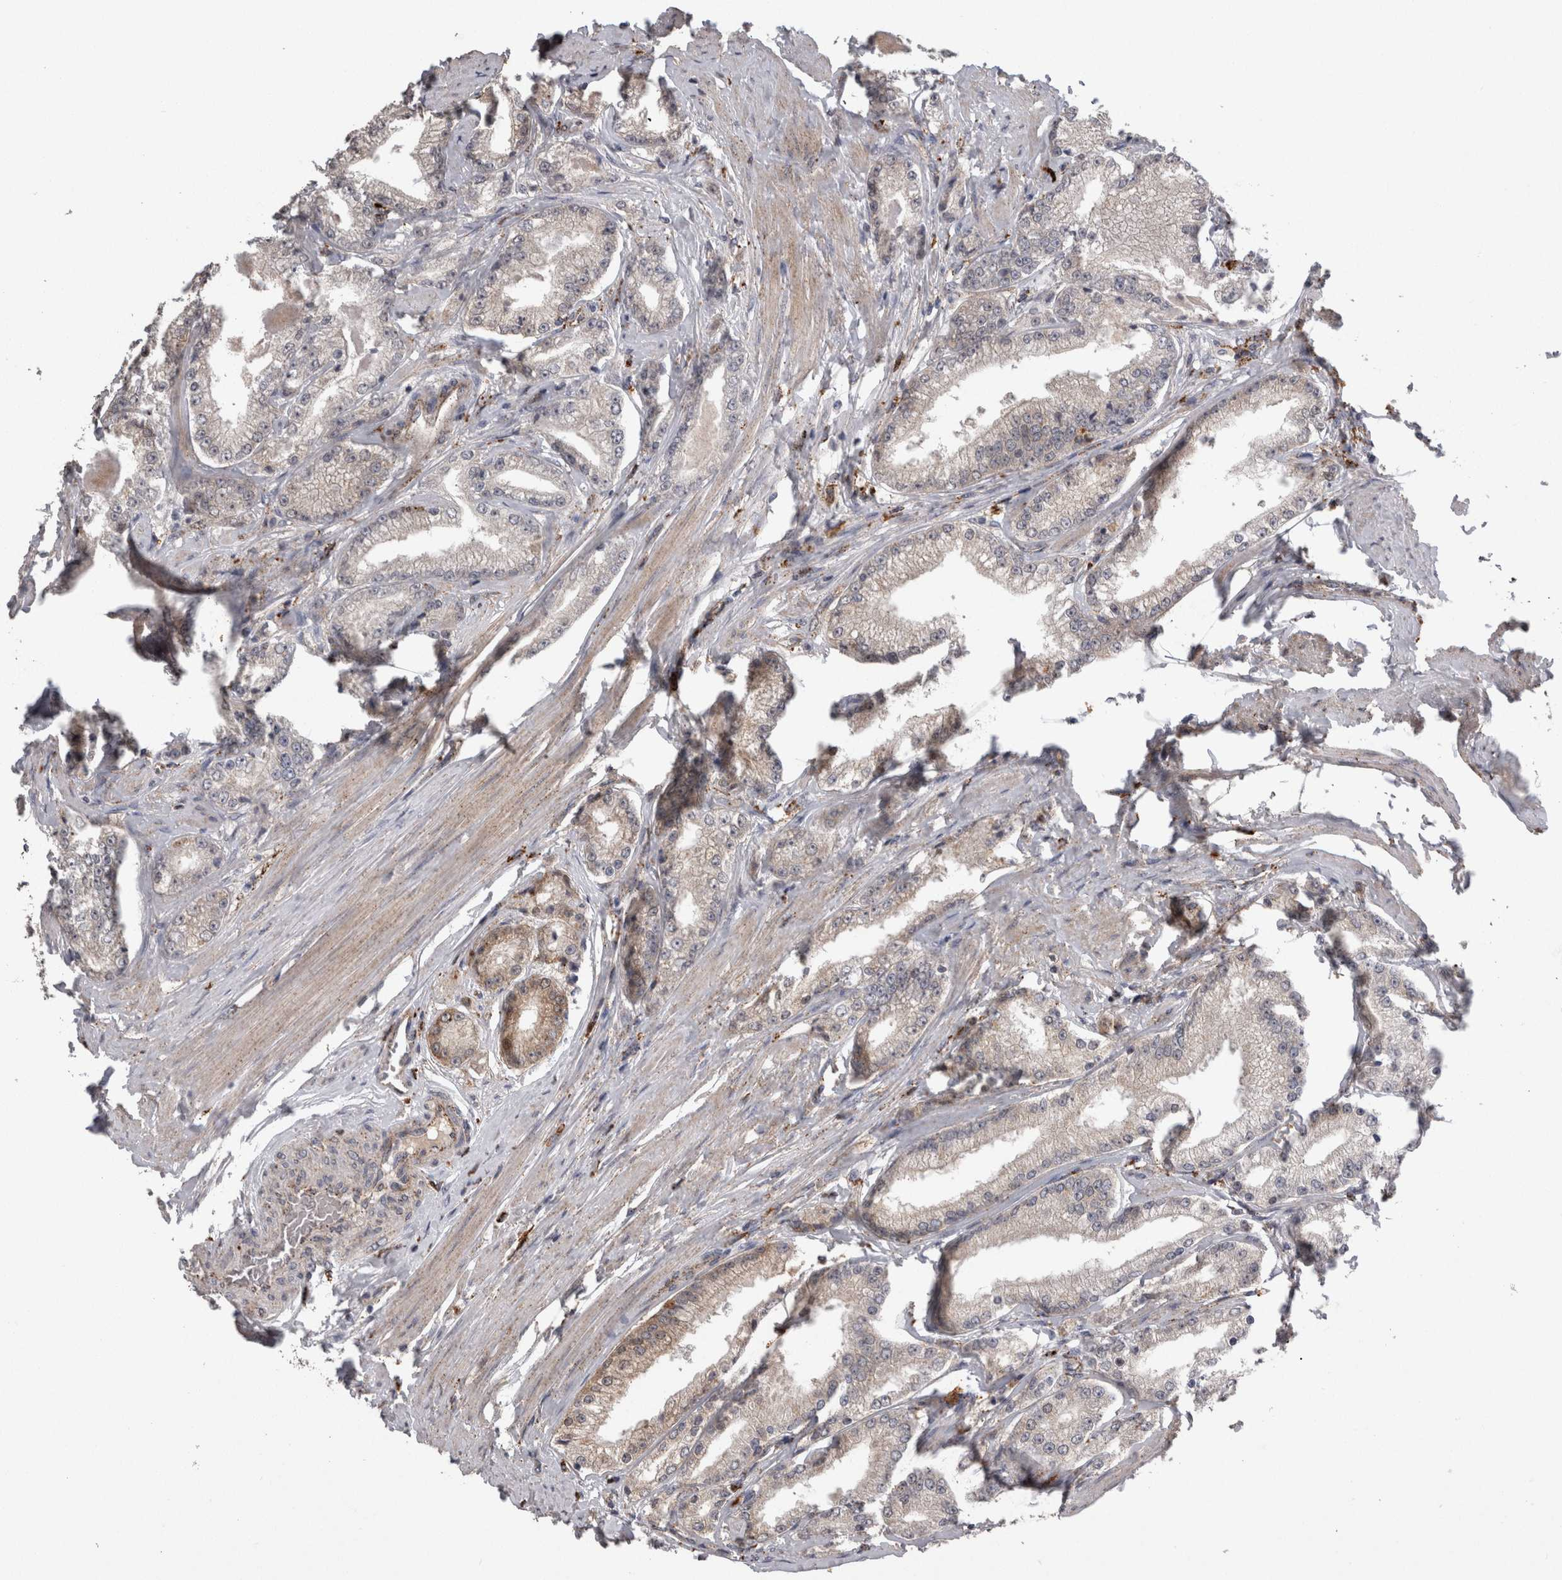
{"staining": {"intensity": "weak", "quantity": ">75%", "location": "cytoplasmic/membranous"}, "tissue": "prostate cancer", "cell_type": "Tumor cells", "image_type": "cancer", "snomed": [{"axis": "morphology", "description": "Adenocarcinoma, Low grade"}, {"axis": "topography", "description": "Prostate"}], "caption": "Brown immunohistochemical staining in prostate cancer (adenocarcinoma (low-grade)) shows weak cytoplasmic/membranous expression in about >75% of tumor cells.", "gene": "CTSZ", "patient": {"sex": "male", "age": 63}}